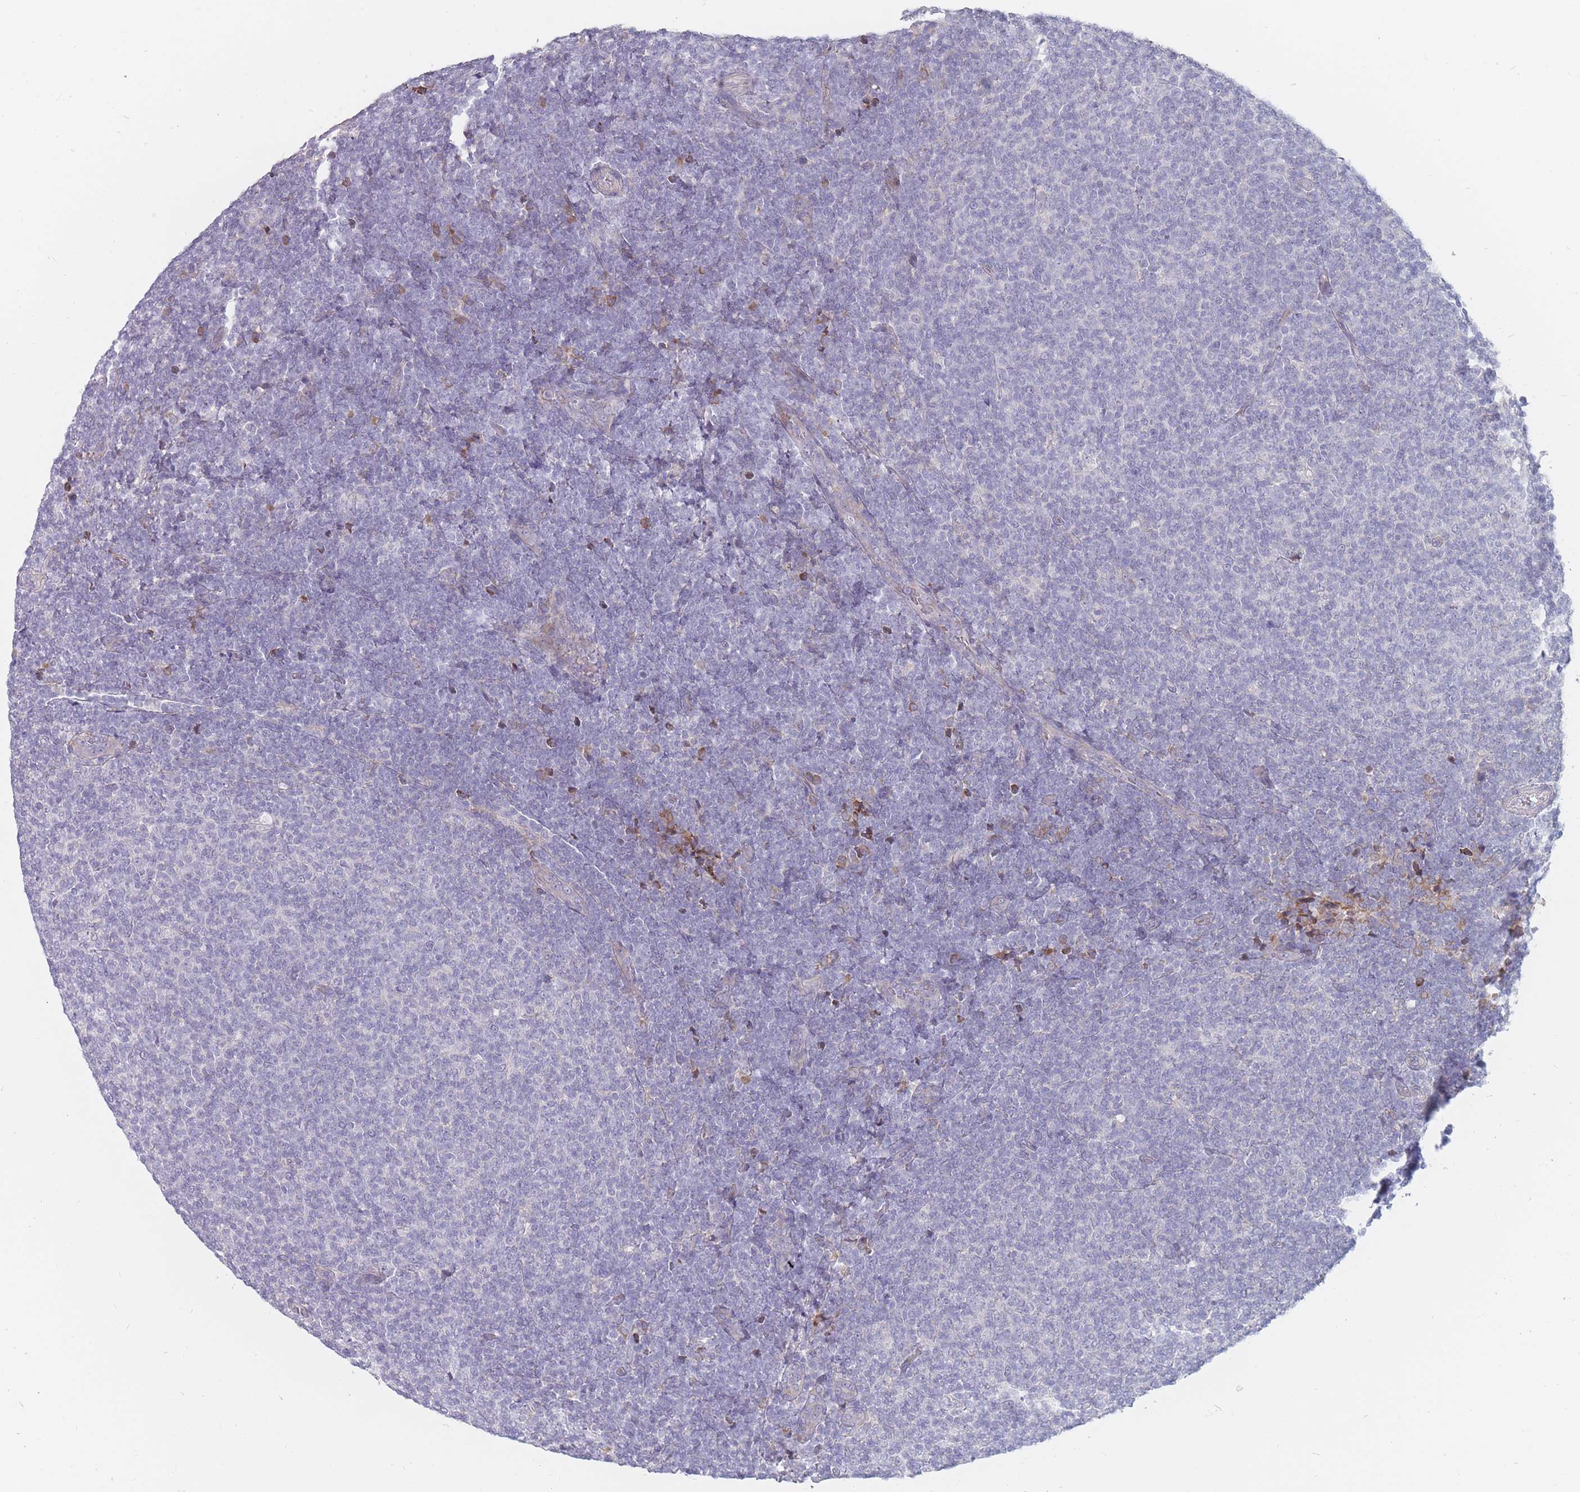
{"staining": {"intensity": "negative", "quantity": "none", "location": "none"}, "tissue": "lymphoma", "cell_type": "Tumor cells", "image_type": "cancer", "snomed": [{"axis": "morphology", "description": "Malignant lymphoma, non-Hodgkin's type, Low grade"}, {"axis": "topography", "description": "Lymph node"}], "caption": "A high-resolution micrograph shows immunohistochemistry (IHC) staining of malignant lymphoma, non-Hodgkin's type (low-grade), which demonstrates no significant staining in tumor cells.", "gene": "SPATS1", "patient": {"sex": "male", "age": 66}}